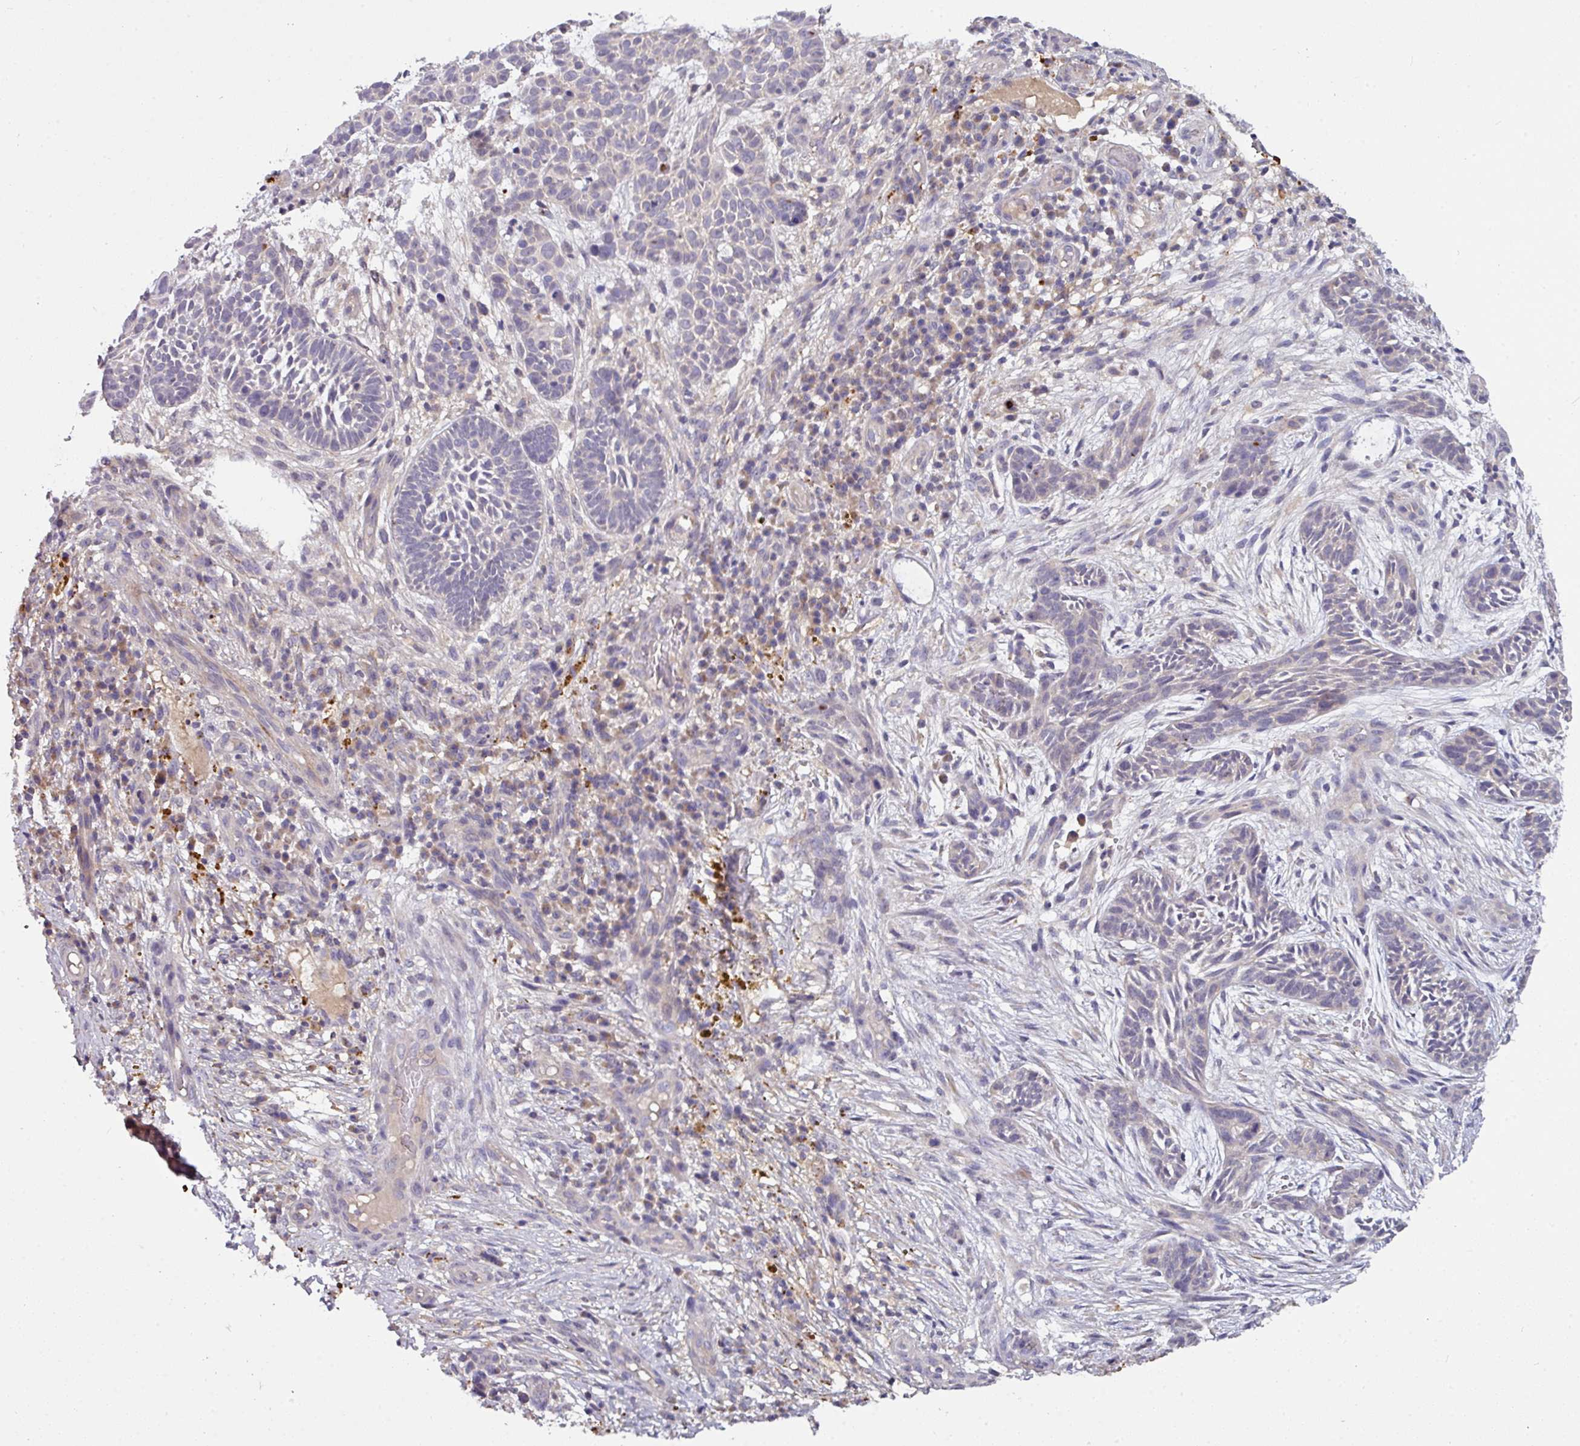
{"staining": {"intensity": "negative", "quantity": "none", "location": "none"}, "tissue": "skin cancer", "cell_type": "Tumor cells", "image_type": "cancer", "snomed": [{"axis": "morphology", "description": "Basal cell carcinoma"}, {"axis": "topography", "description": "Skin"}], "caption": "Skin basal cell carcinoma was stained to show a protein in brown. There is no significant staining in tumor cells. (DAB (3,3'-diaminobenzidine) immunohistochemistry with hematoxylin counter stain).", "gene": "AEBP2", "patient": {"sex": "male", "age": 89}}